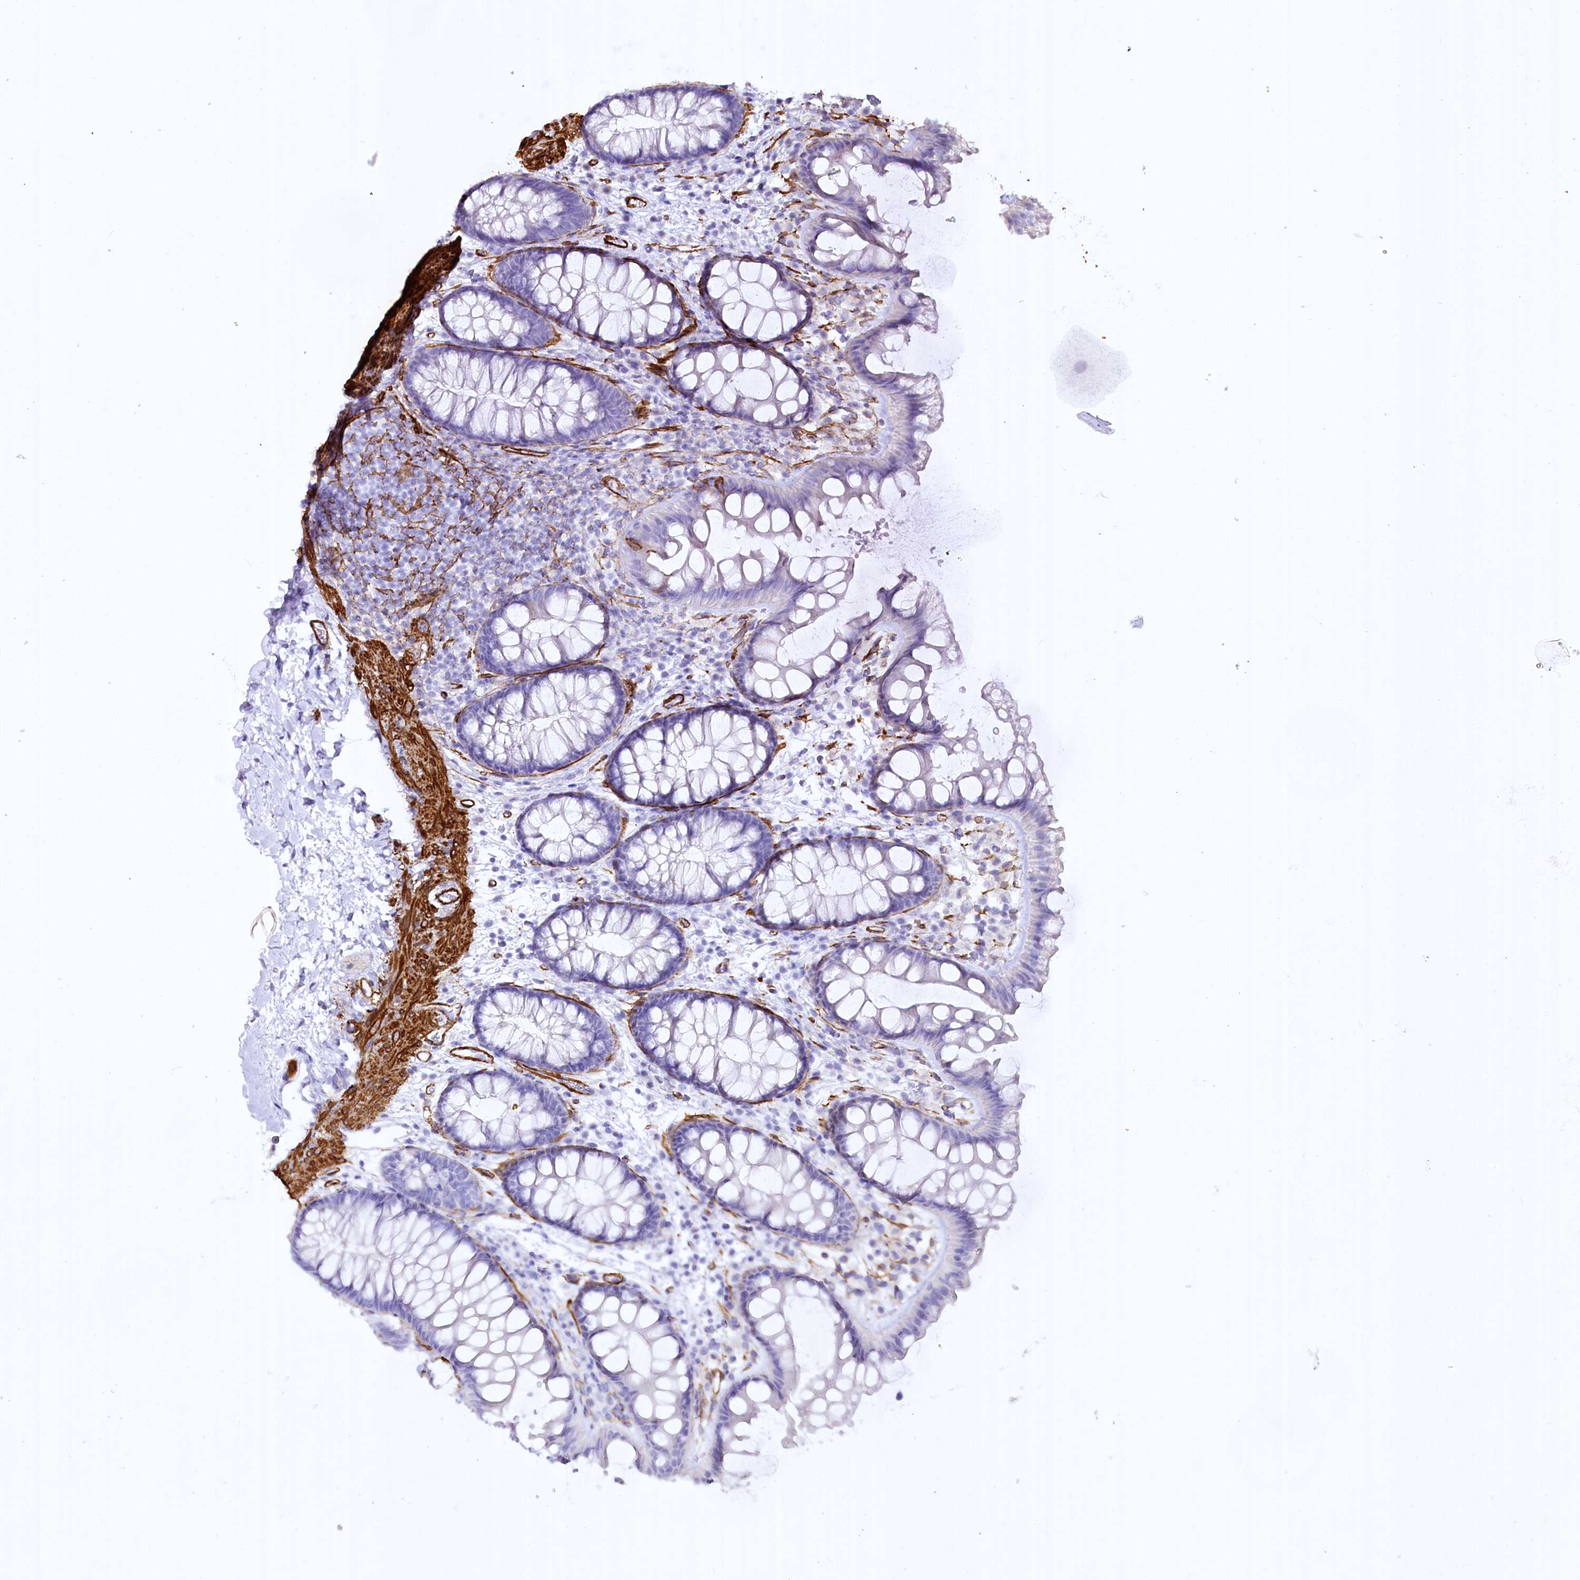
{"staining": {"intensity": "negative", "quantity": "none", "location": "none"}, "tissue": "colon", "cell_type": "Endothelial cells", "image_type": "normal", "snomed": [{"axis": "morphology", "description": "Normal tissue, NOS"}, {"axis": "topography", "description": "Colon"}], "caption": "The immunohistochemistry image has no significant staining in endothelial cells of colon.", "gene": "SYNPO2", "patient": {"sex": "female", "age": 62}}